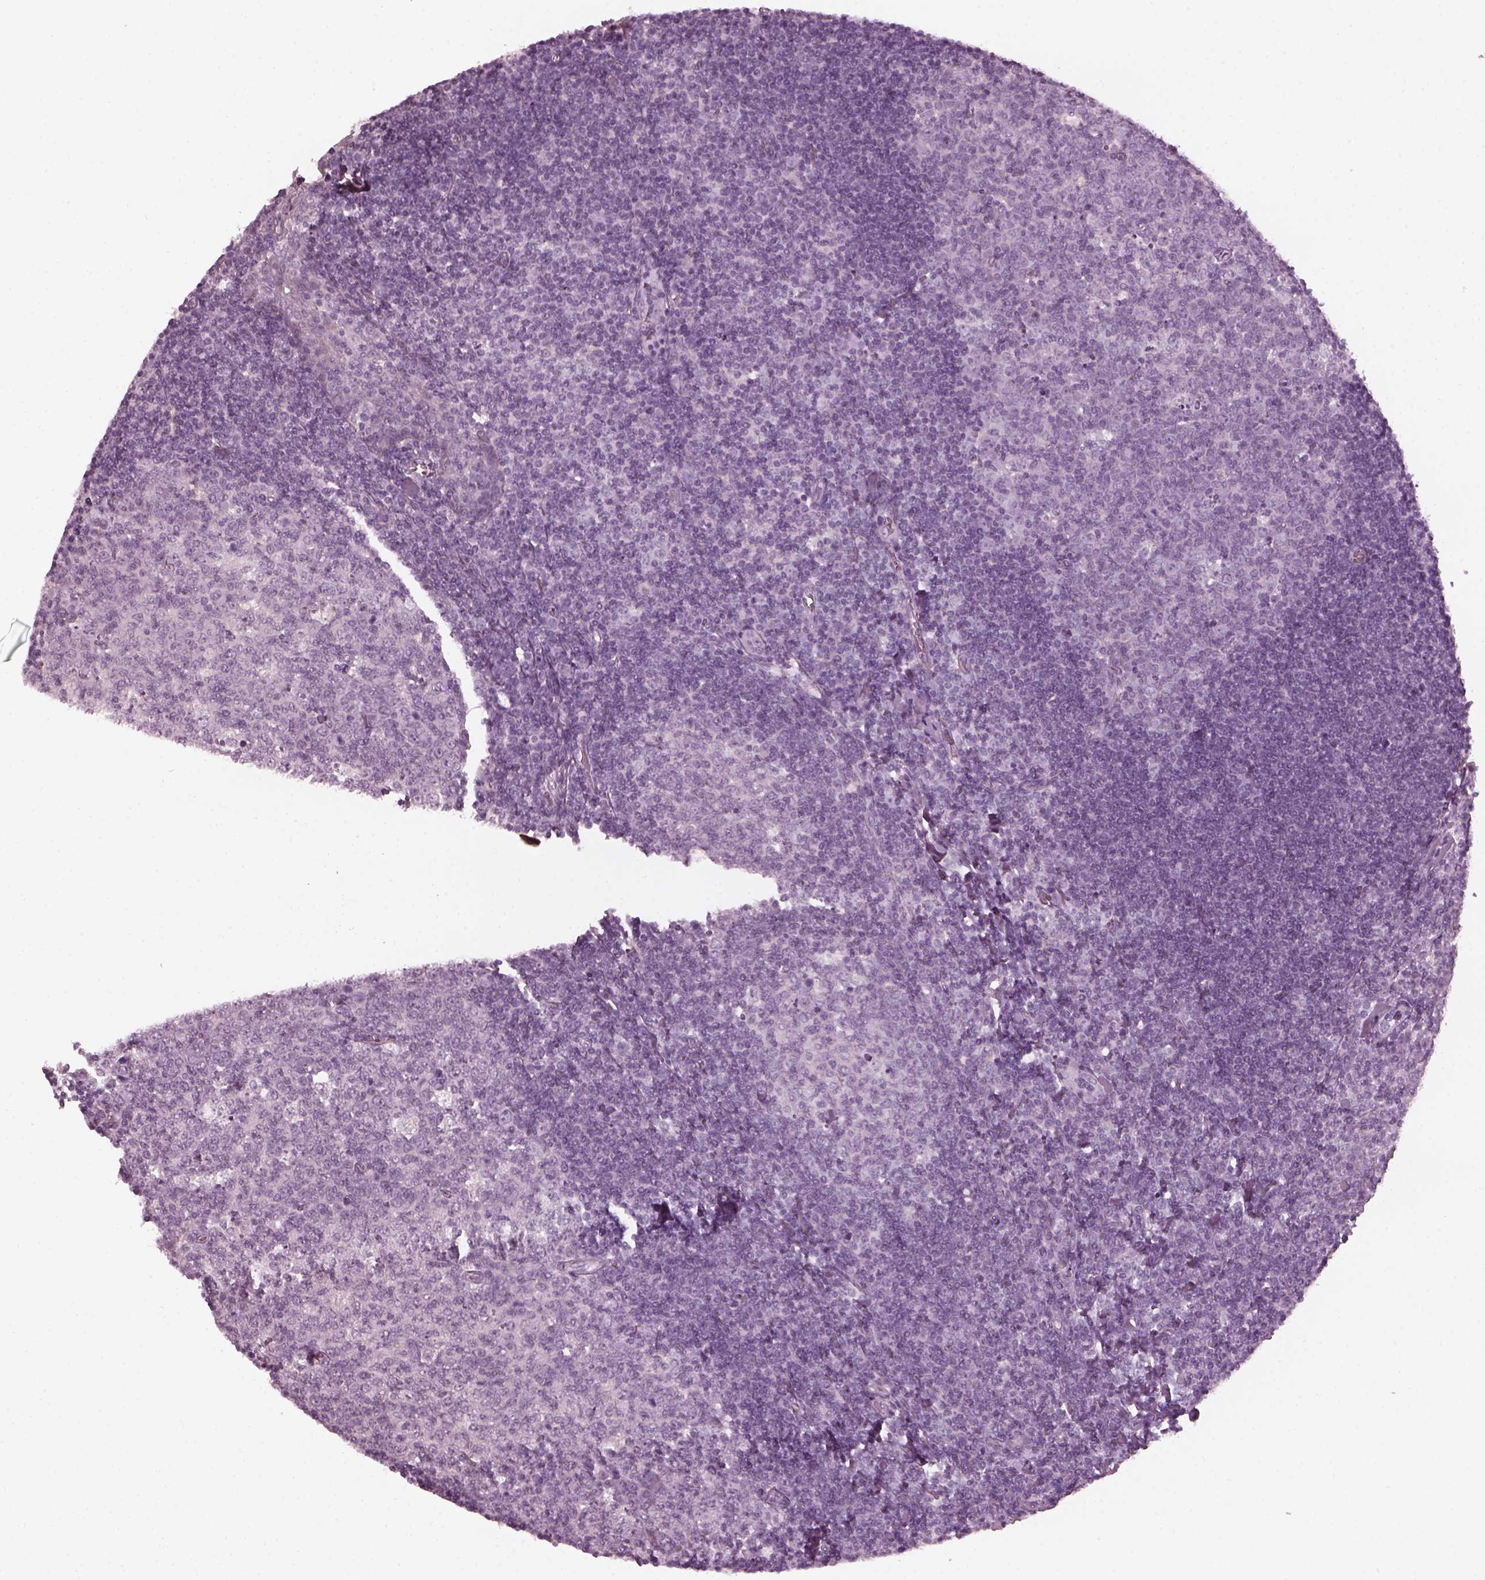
{"staining": {"intensity": "negative", "quantity": "none", "location": "none"}, "tissue": "tonsil", "cell_type": "Germinal center cells", "image_type": "normal", "snomed": [{"axis": "morphology", "description": "Normal tissue, NOS"}, {"axis": "topography", "description": "Tonsil"}], "caption": "IHC of unremarkable human tonsil reveals no positivity in germinal center cells.", "gene": "GRM6", "patient": {"sex": "female", "age": 12}}